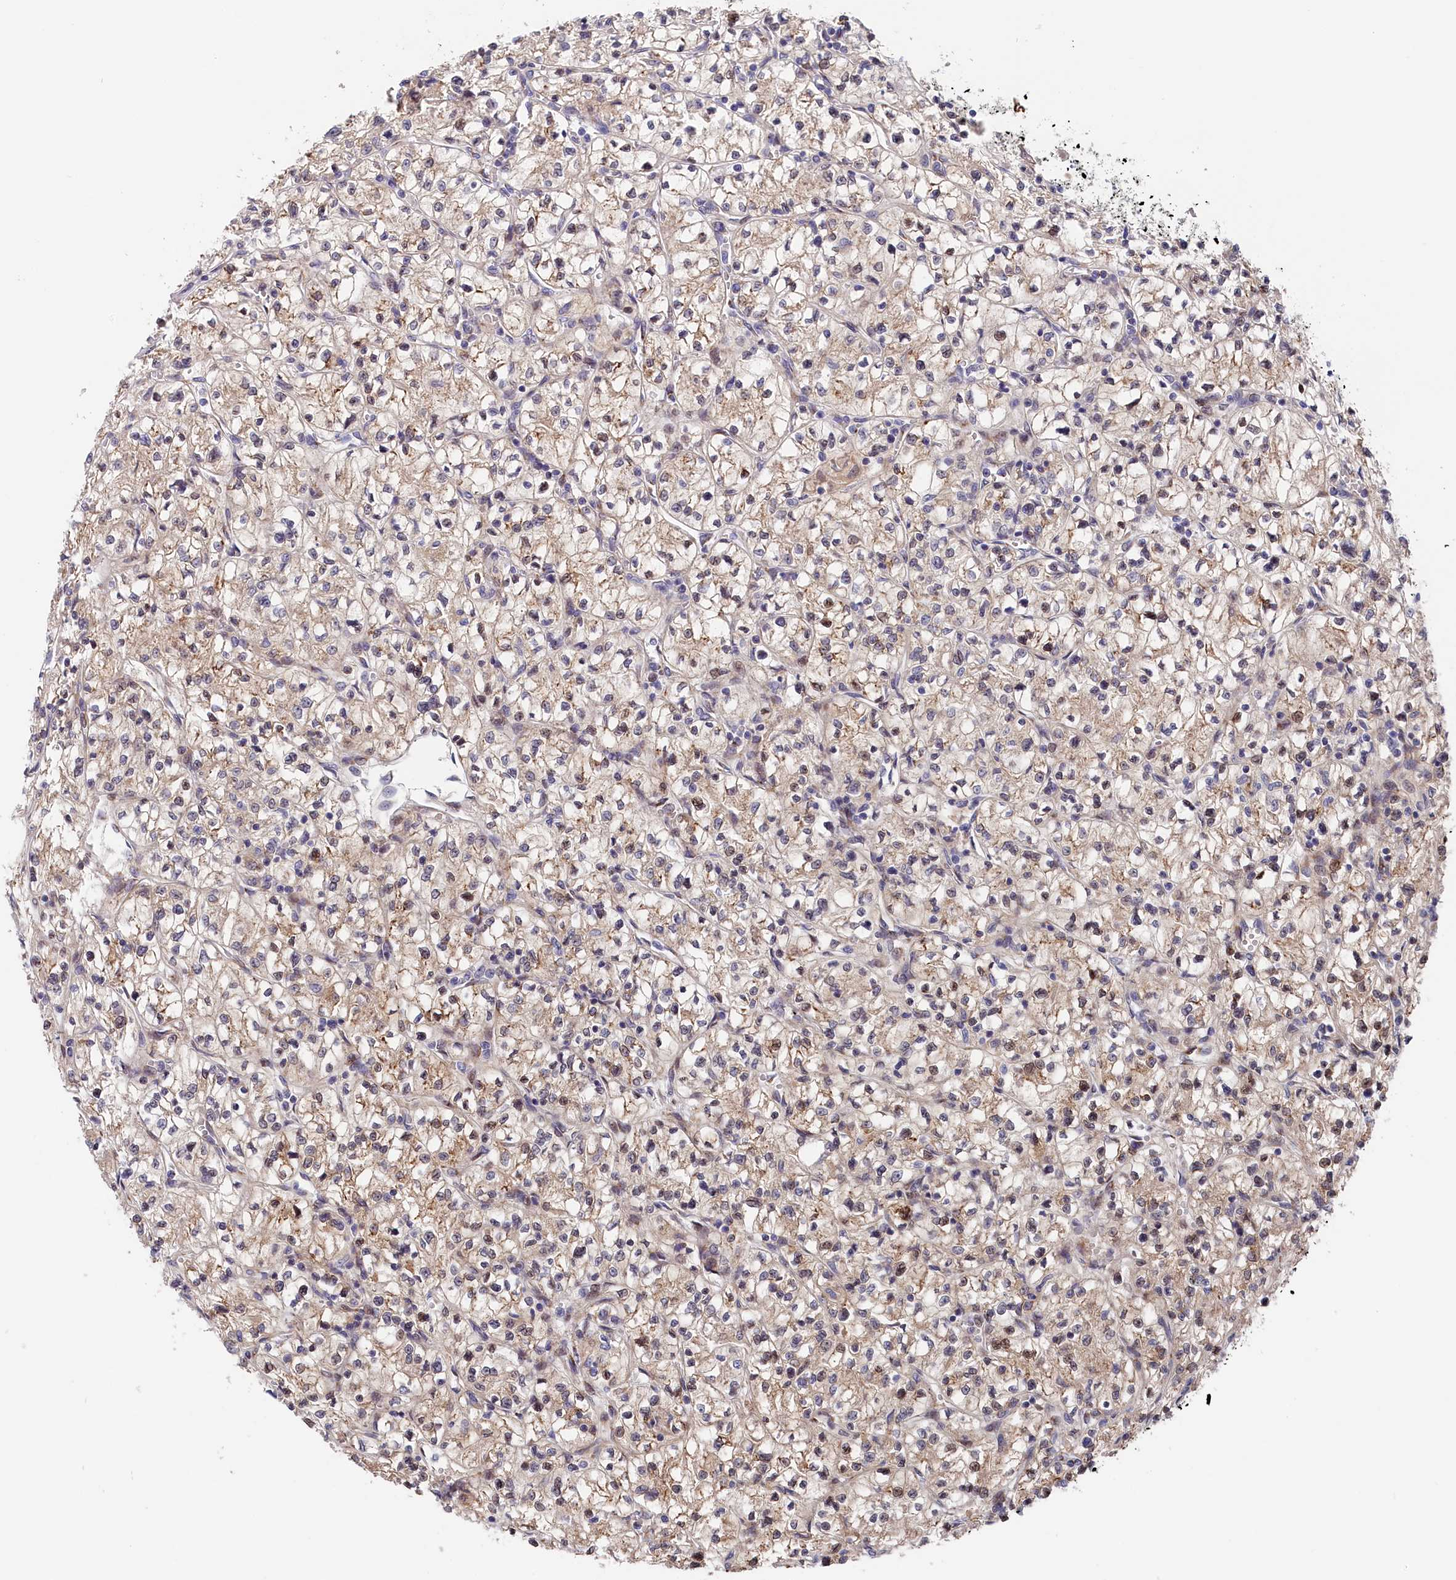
{"staining": {"intensity": "weak", "quantity": "25%-75%", "location": "cytoplasmic/membranous,nuclear"}, "tissue": "renal cancer", "cell_type": "Tumor cells", "image_type": "cancer", "snomed": [{"axis": "morphology", "description": "Adenocarcinoma, NOS"}, {"axis": "topography", "description": "Kidney"}], "caption": "The photomicrograph reveals immunohistochemical staining of renal adenocarcinoma. There is weak cytoplasmic/membranous and nuclear staining is appreciated in about 25%-75% of tumor cells. Ihc stains the protein in brown and the nuclei are stained blue.", "gene": "CHST12", "patient": {"sex": "female", "age": 64}}